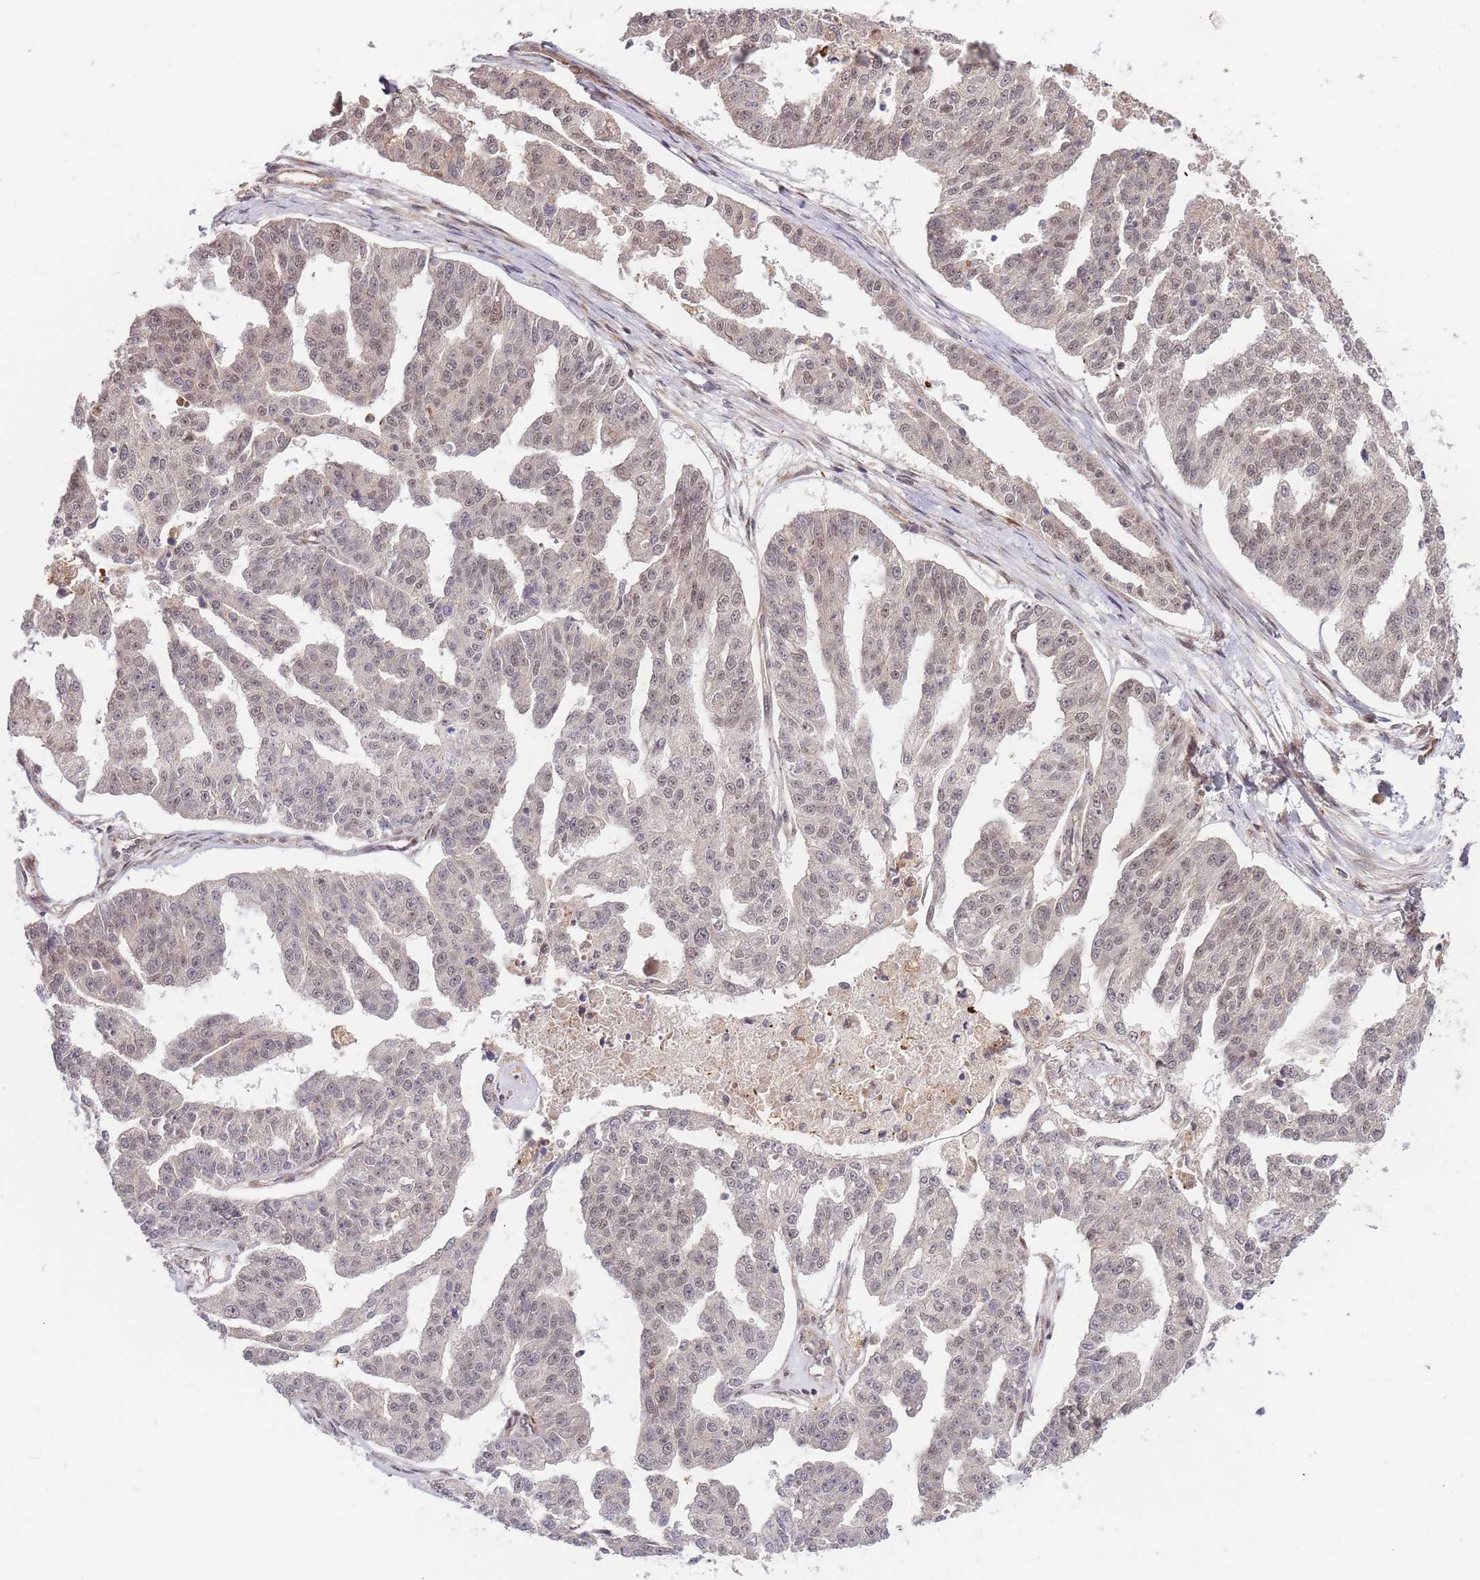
{"staining": {"intensity": "weak", "quantity": "<25%", "location": "nuclear"}, "tissue": "ovarian cancer", "cell_type": "Tumor cells", "image_type": "cancer", "snomed": [{"axis": "morphology", "description": "Cystadenocarcinoma, serous, NOS"}, {"axis": "topography", "description": "Ovary"}], "caption": "Tumor cells are negative for protein expression in human ovarian serous cystadenocarcinoma. Nuclei are stained in blue.", "gene": "HAUS3", "patient": {"sex": "female", "age": 58}}